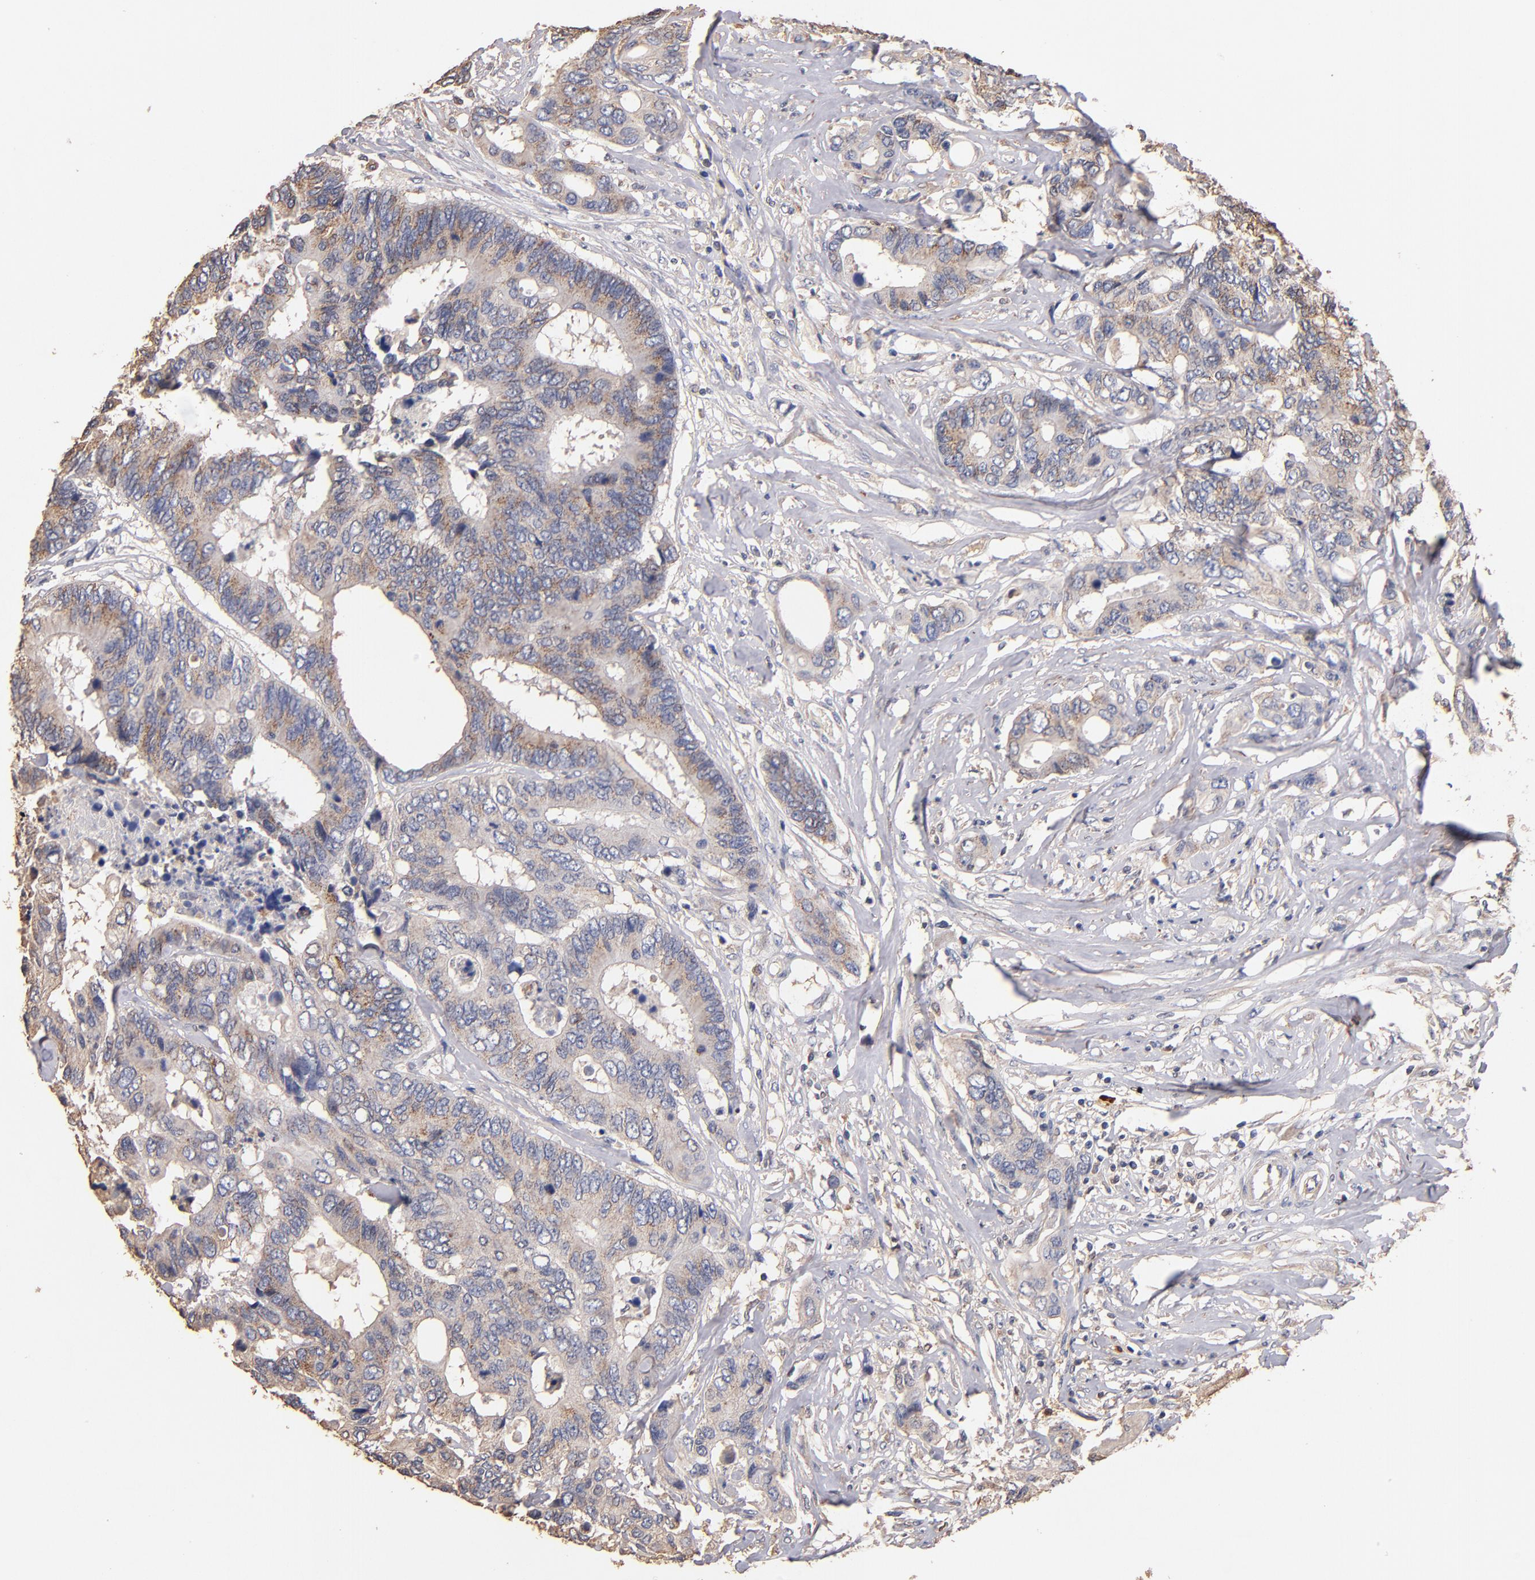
{"staining": {"intensity": "weak", "quantity": ">75%", "location": "cytoplasmic/membranous"}, "tissue": "colorectal cancer", "cell_type": "Tumor cells", "image_type": "cancer", "snomed": [{"axis": "morphology", "description": "Adenocarcinoma, NOS"}, {"axis": "topography", "description": "Rectum"}], "caption": "A brown stain highlights weak cytoplasmic/membranous positivity of a protein in human colorectal cancer (adenocarcinoma) tumor cells.", "gene": "RO60", "patient": {"sex": "male", "age": 55}}